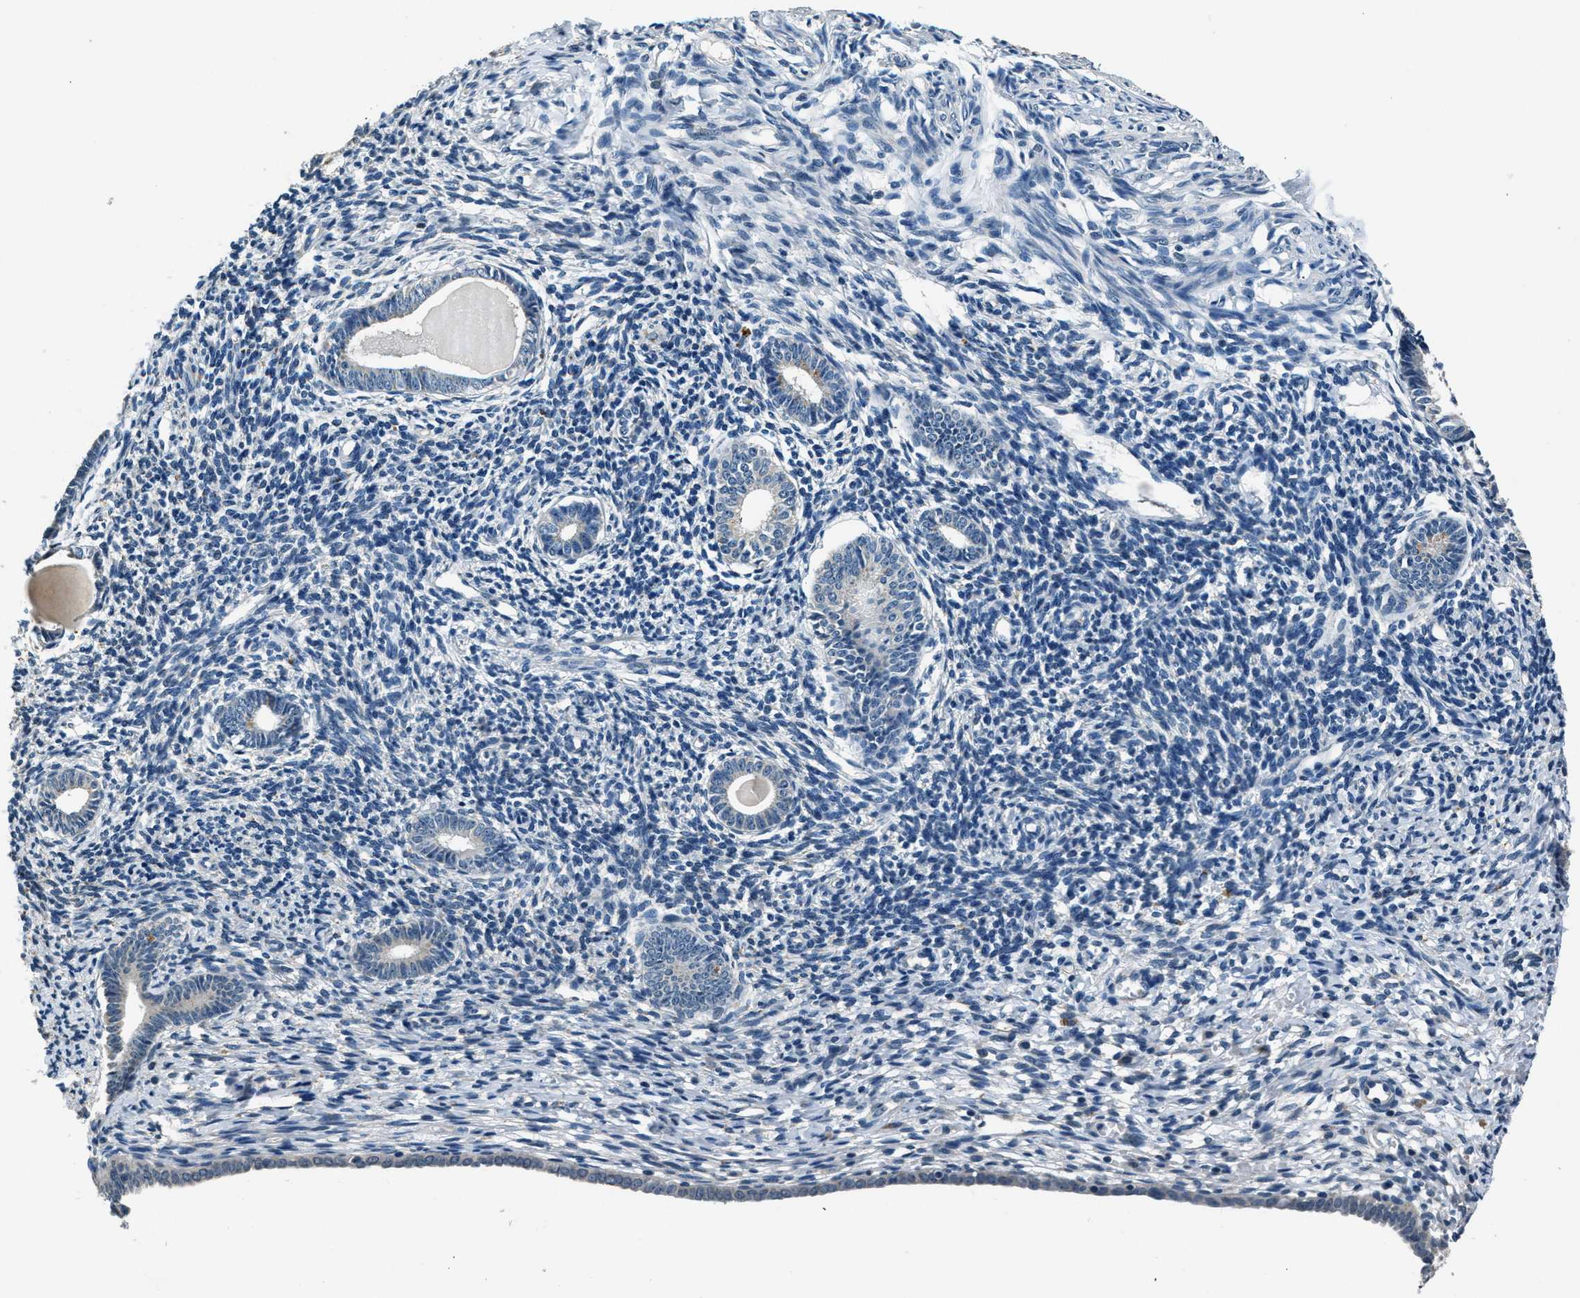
{"staining": {"intensity": "negative", "quantity": "none", "location": "none"}, "tissue": "endometrium", "cell_type": "Cells in endometrial stroma", "image_type": "normal", "snomed": [{"axis": "morphology", "description": "Normal tissue, NOS"}, {"axis": "topography", "description": "Endometrium"}], "caption": "This is an immunohistochemistry (IHC) histopathology image of normal endometrium. There is no staining in cells in endometrial stroma.", "gene": "NME8", "patient": {"sex": "female", "age": 71}}